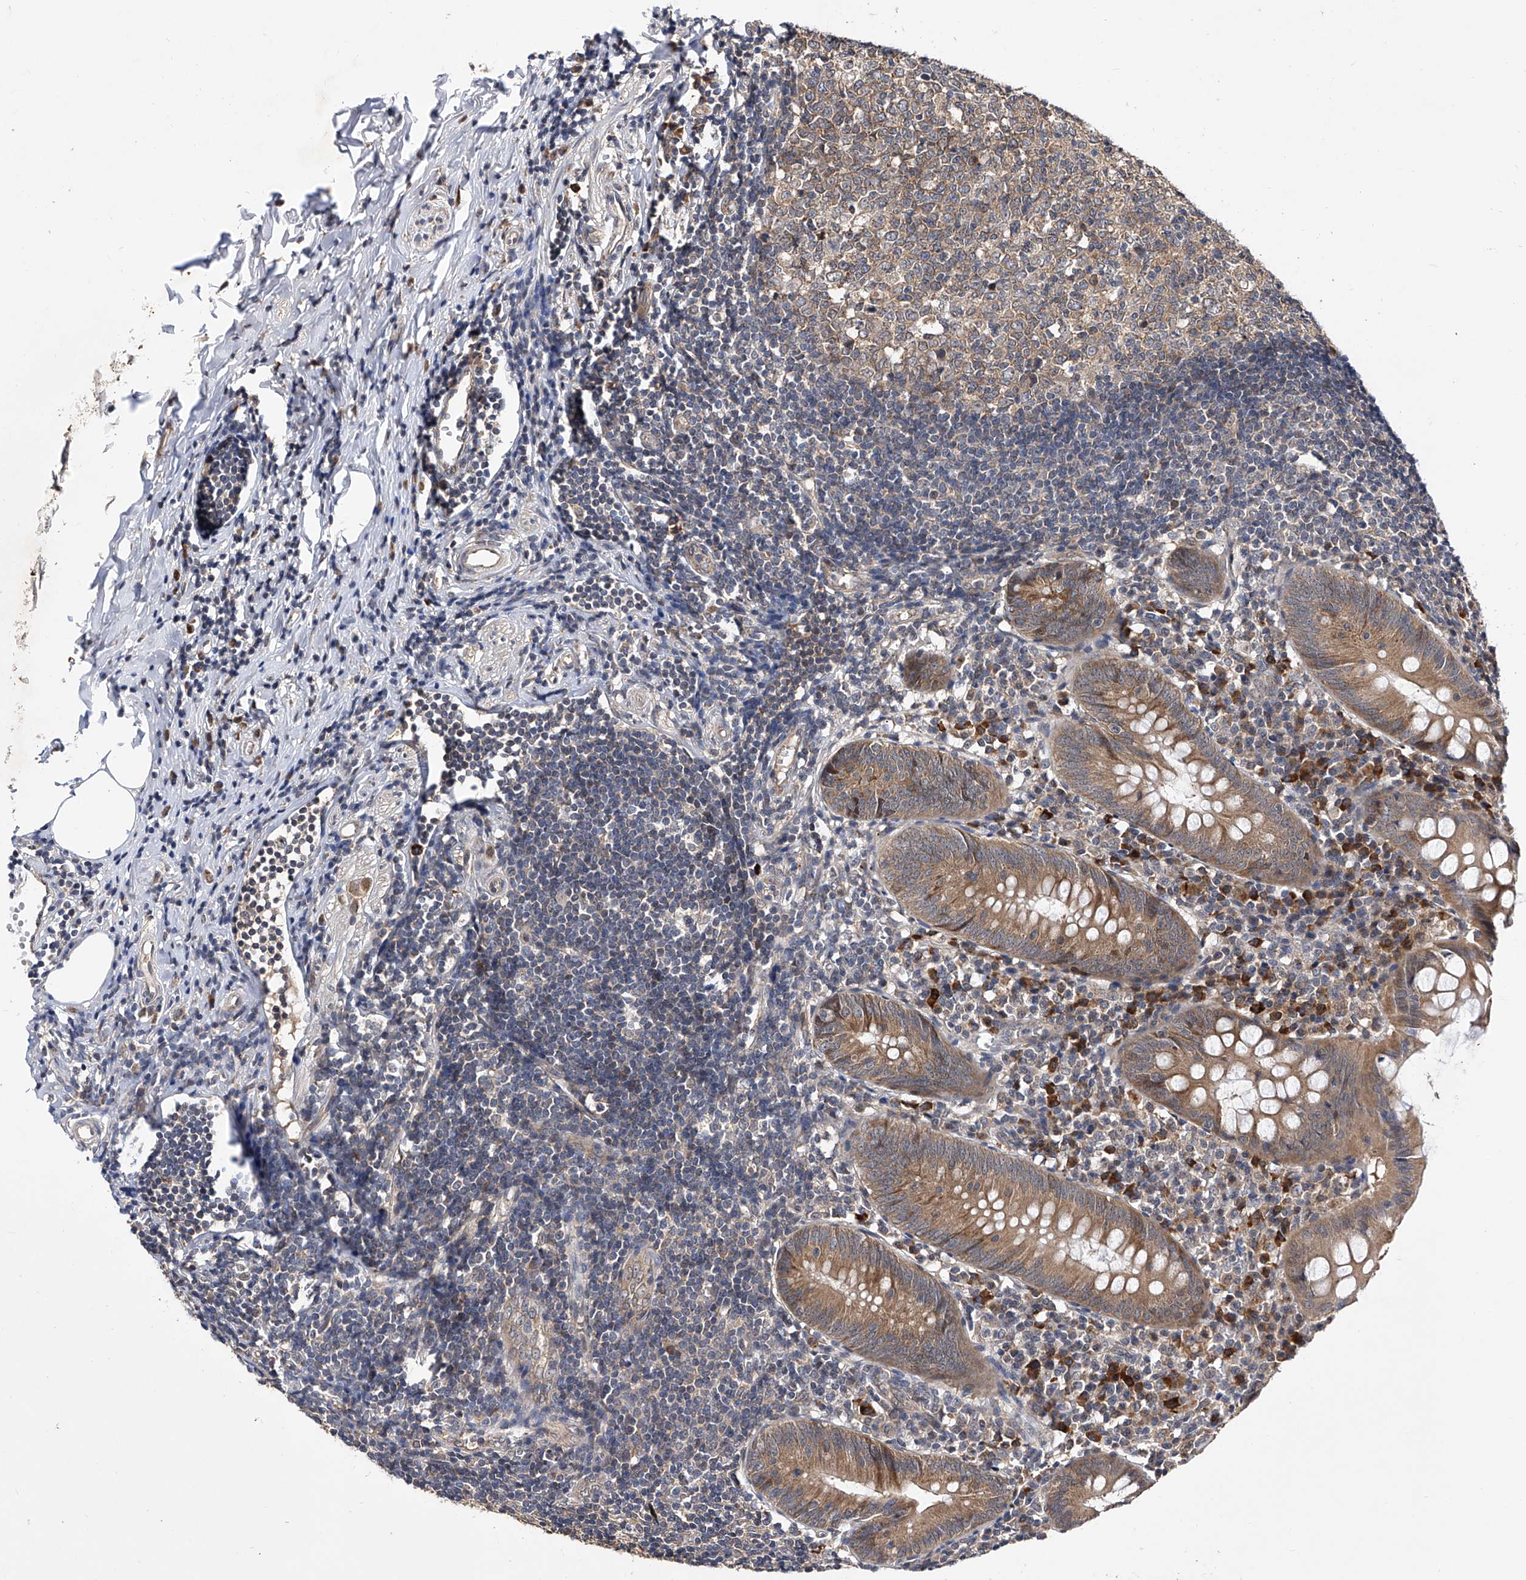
{"staining": {"intensity": "moderate", "quantity": ">75%", "location": "cytoplasmic/membranous"}, "tissue": "appendix", "cell_type": "Glandular cells", "image_type": "normal", "snomed": [{"axis": "morphology", "description": "Normal tissue, NOS"}, {"axis": "topography", "description": "Appendix"}], "caption": "Approximately >75% of glandular cells in unremarkable human appendix show moderate cytoplasmic/membranous protein positivity as visualized by brown immunohistochemical staining.", "gene": "USP45", "patient": {"sex": "female", "age": 54}}